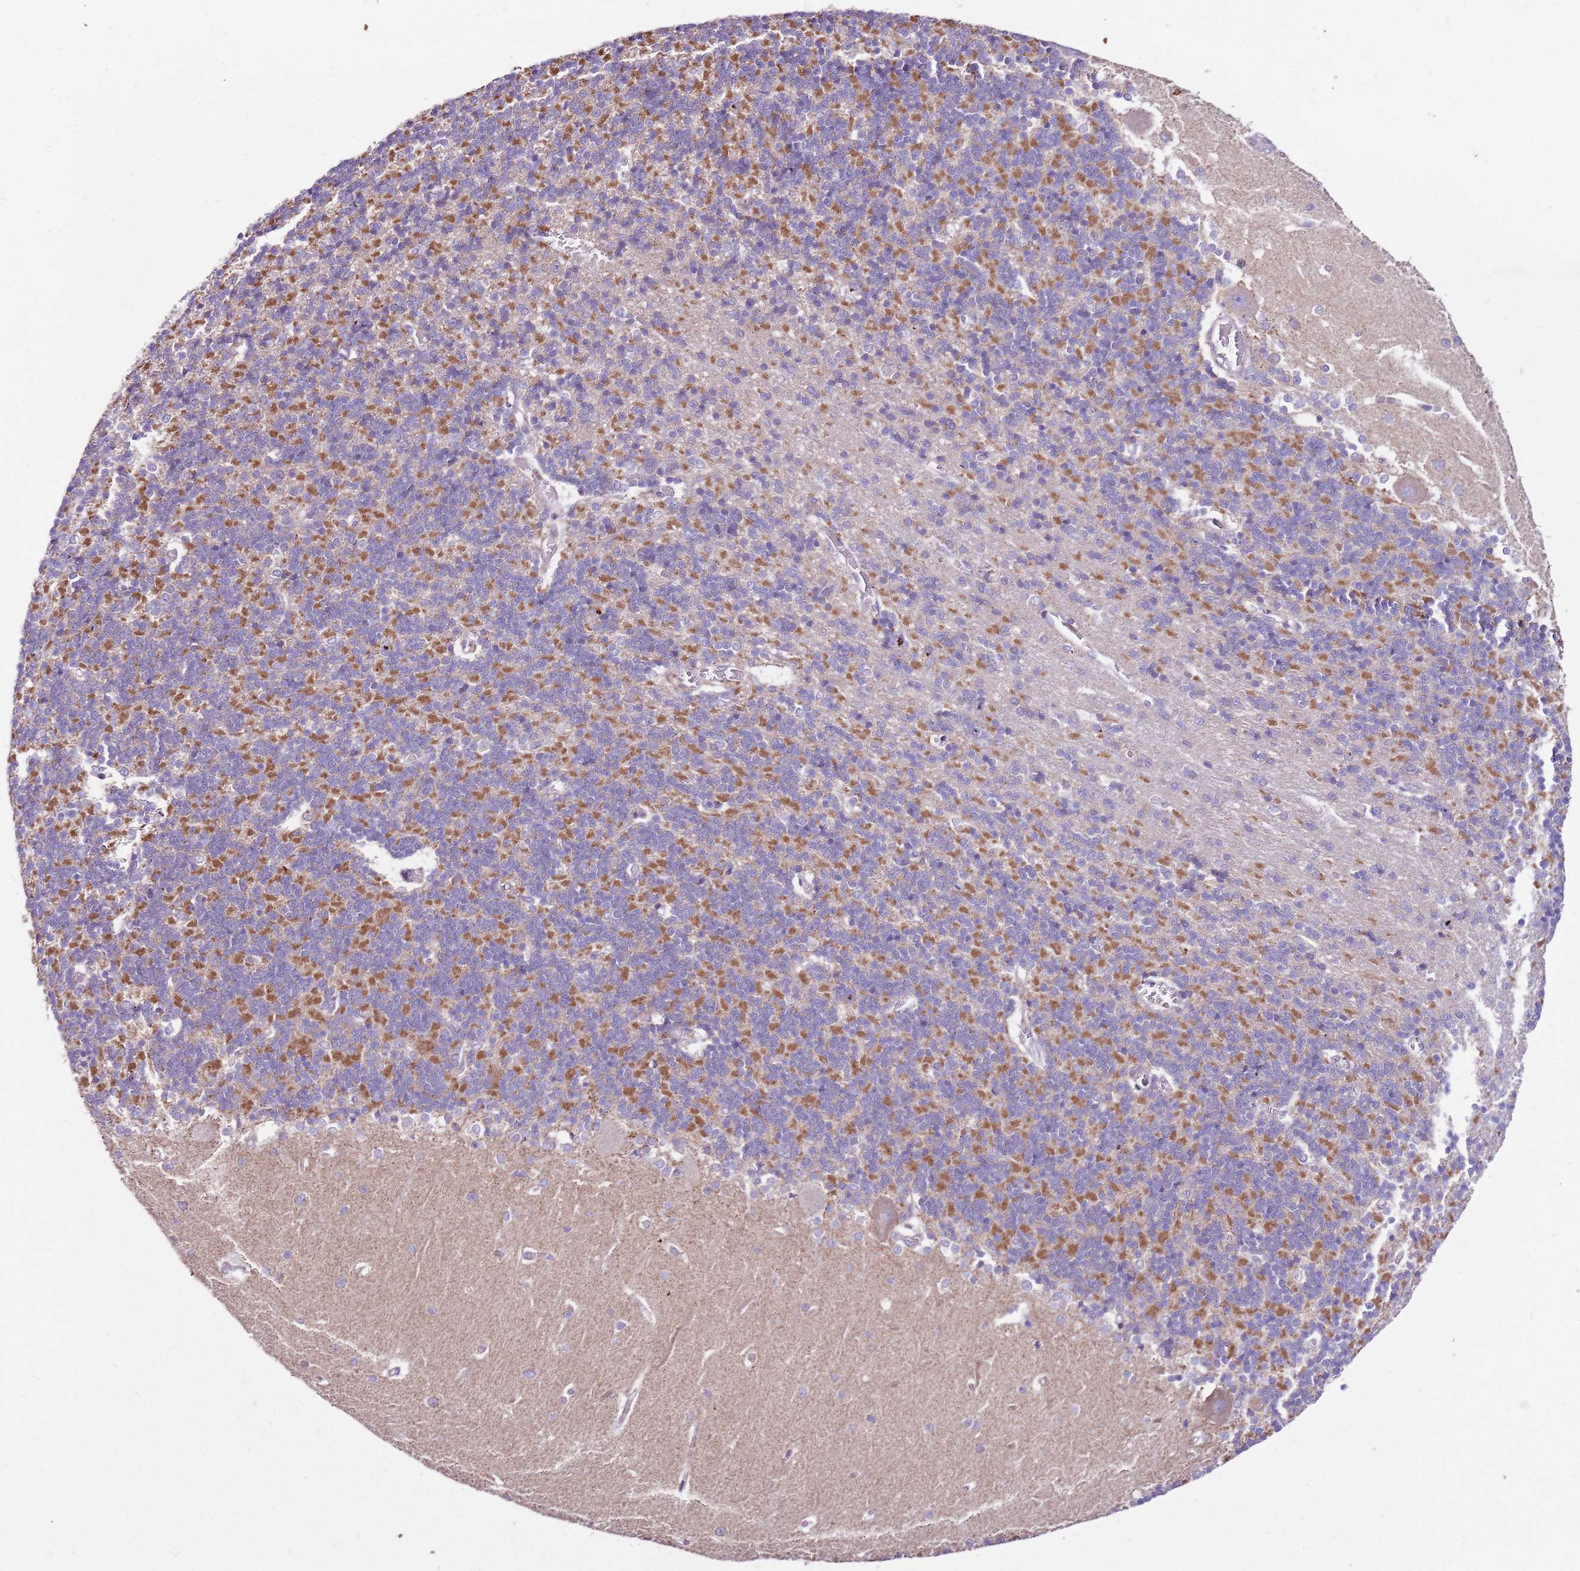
{"staining": {"intensity": "moderate", "quantity": "25%-75%", "location": "cytoplasmic/membranous"}, "tissue": "cerebellum", "cell_type": "Cells in granular layer", "image_type": "normal", "snomed": [{"axis": "morphology", "description": "Normal tissue, NOS"}, {"axis": "topography", "description": "Cerebellum"}], "caption": "DAB (3,3'-diaminobenzidine) immunohistochemical staining of normal human cerebellum shows moderate cytoplasmic/membranous protein staining in about 25%-75% of cells in granular layer. Using DAB (brown) and hematoxylin (blue) stains, captured at high magnification using brightfield microscopy.", "gene": "HECTD4", "patient": {"sex": "male", "age": 37}}